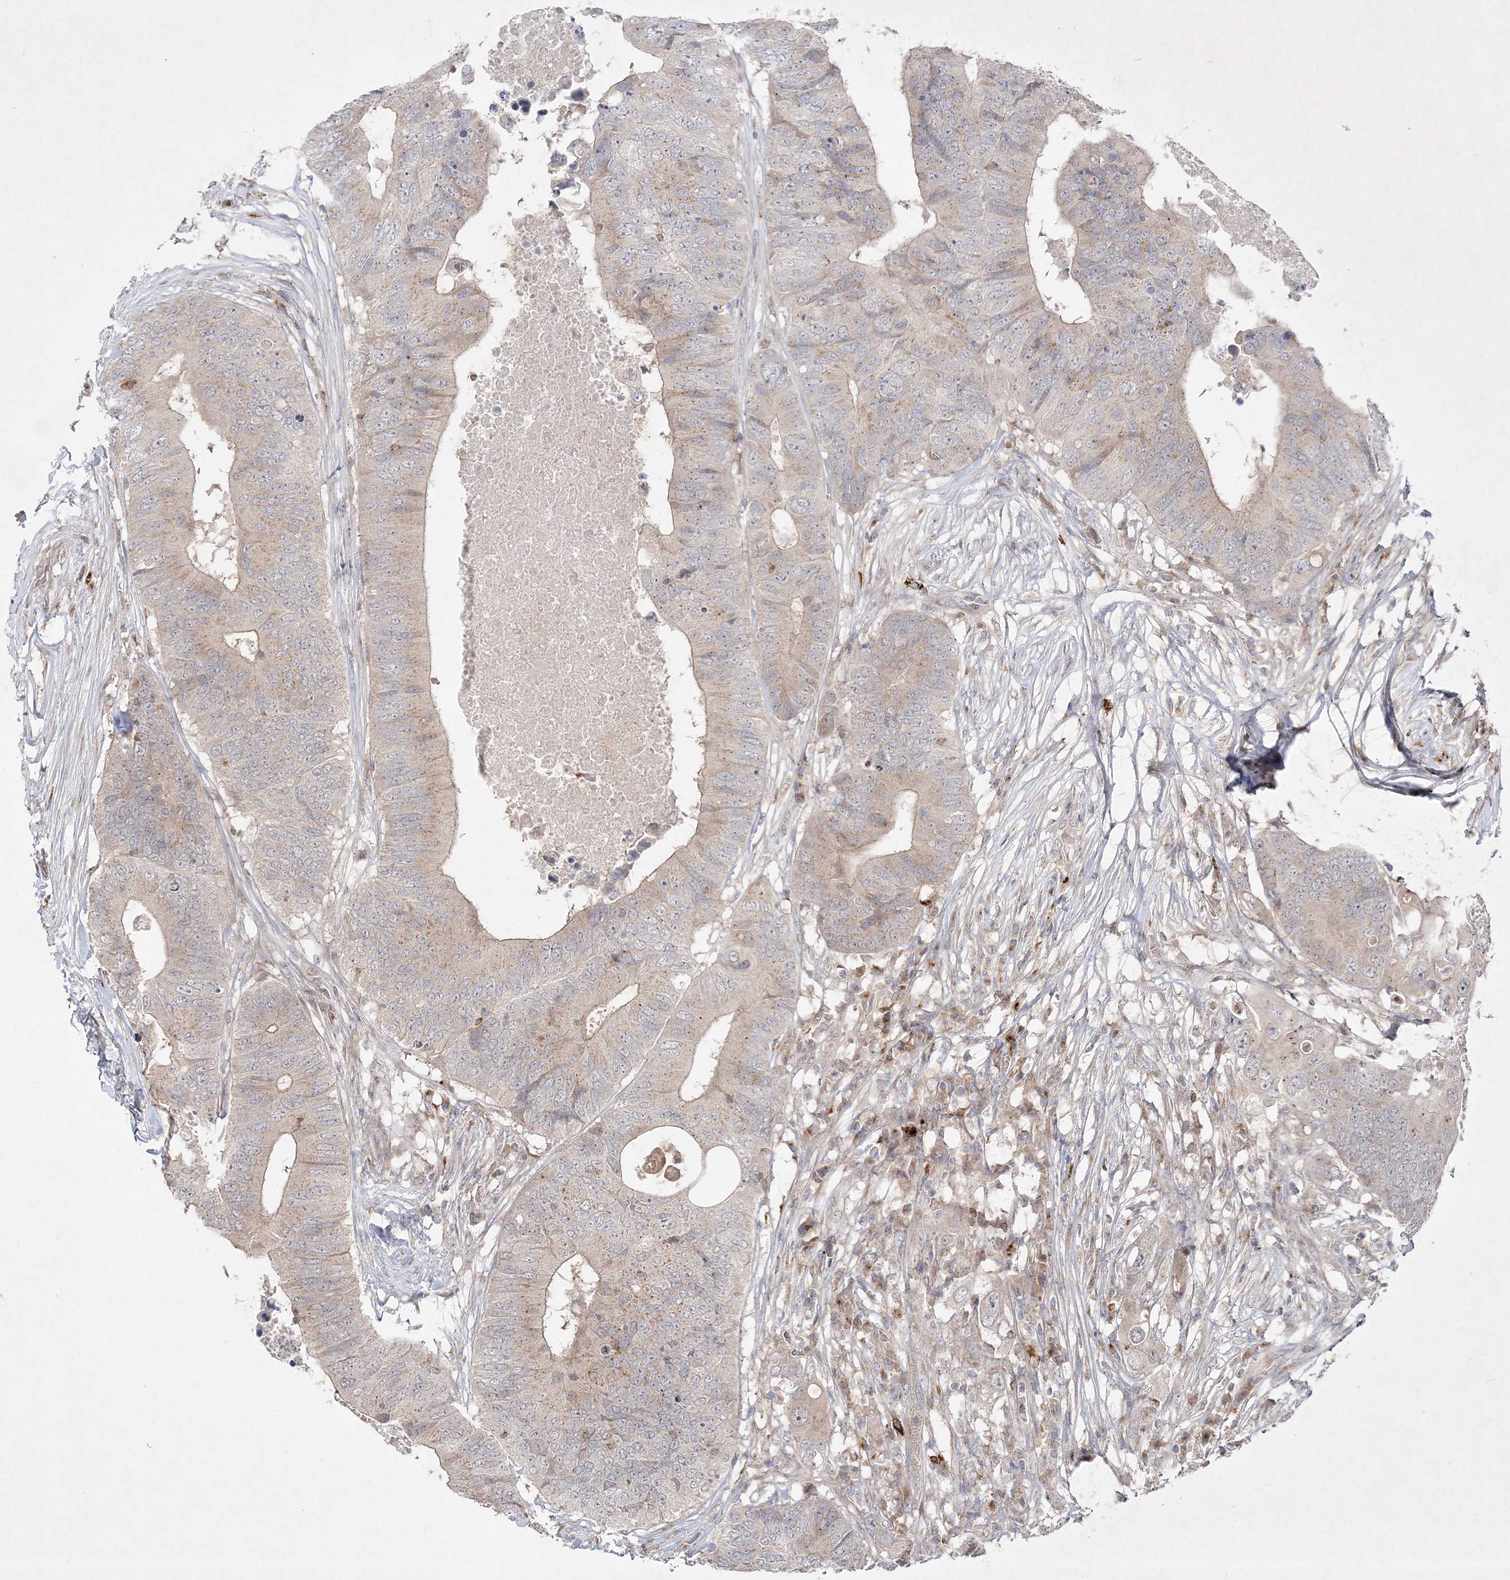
{"staining": {"intensity": "weak", "quantity": "<25%", "location": "cytoplasmic/membranous"}, "tissue": "colorectal cancer", "cell_type": "Tumor cells", "image_type": "cancer", "snomed": [{"axis": "morphology", "description": "Adenocarcinoma, NOS"}, {"axis": "topography", "description": "Colon"}], "caption": "Histopathology image shows no protein staining in tumor cells of colorectal adenocarcinoma tissue.", "gene": "CLNK", "patient": {"sex": "male", "age": 71}}